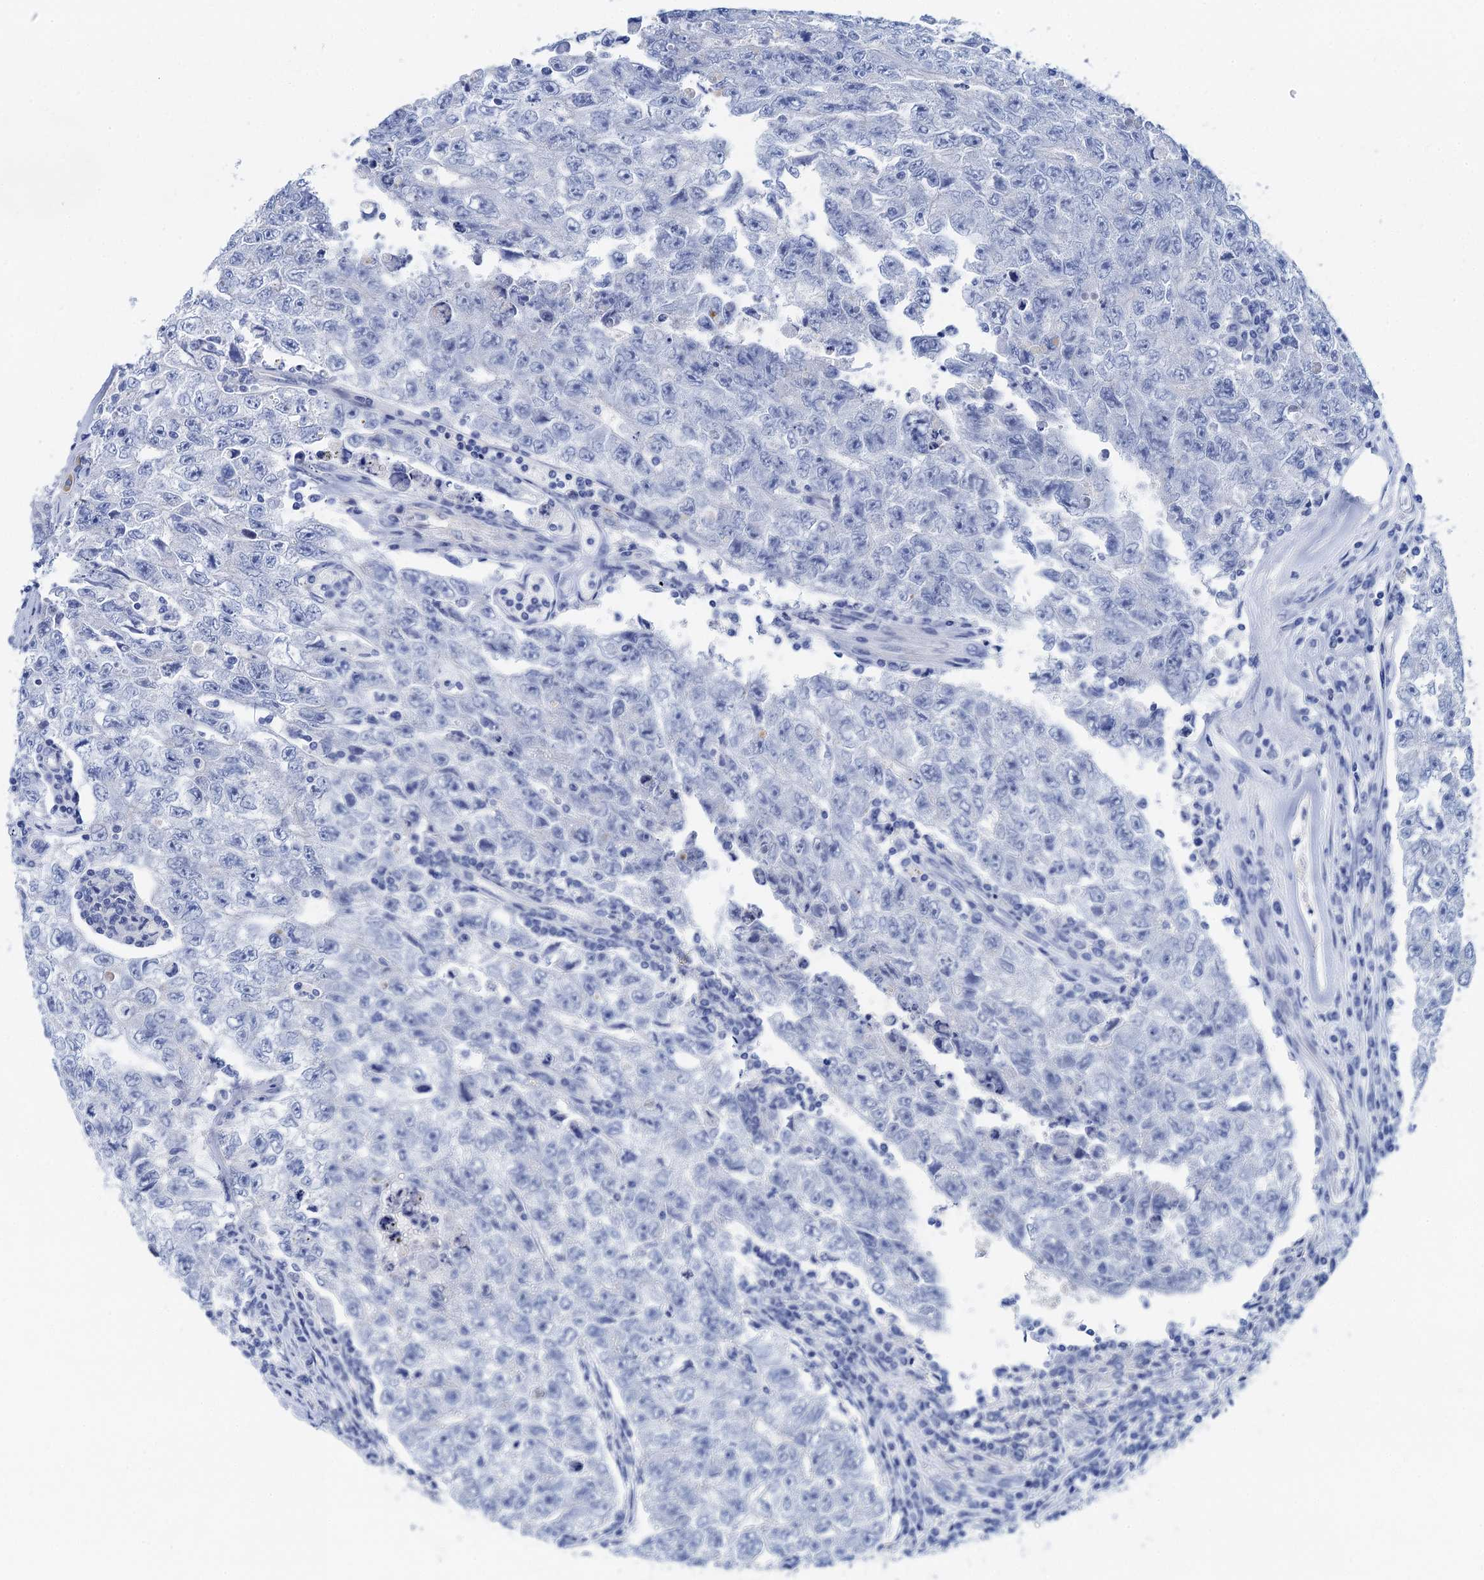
{"staining": {"intensity": "negative", "quantity": "none", "location": "none"}, "tissue": "testis cancer", "cell_type": "Tumor cells", "image_type": "cancer", "snomed": [{"axis": "morphology", "description": "Carcinoma, Embryonal, NOS"}, {"axis": "topography", "description": "Testis"}], "caption": "Immunohistochemistry of testis cancer (embryonal carcinoma) demonstrates no staining in tumor cells.", "gene": "NLRP10", "patient": {"sex": "male", "age": 17}}